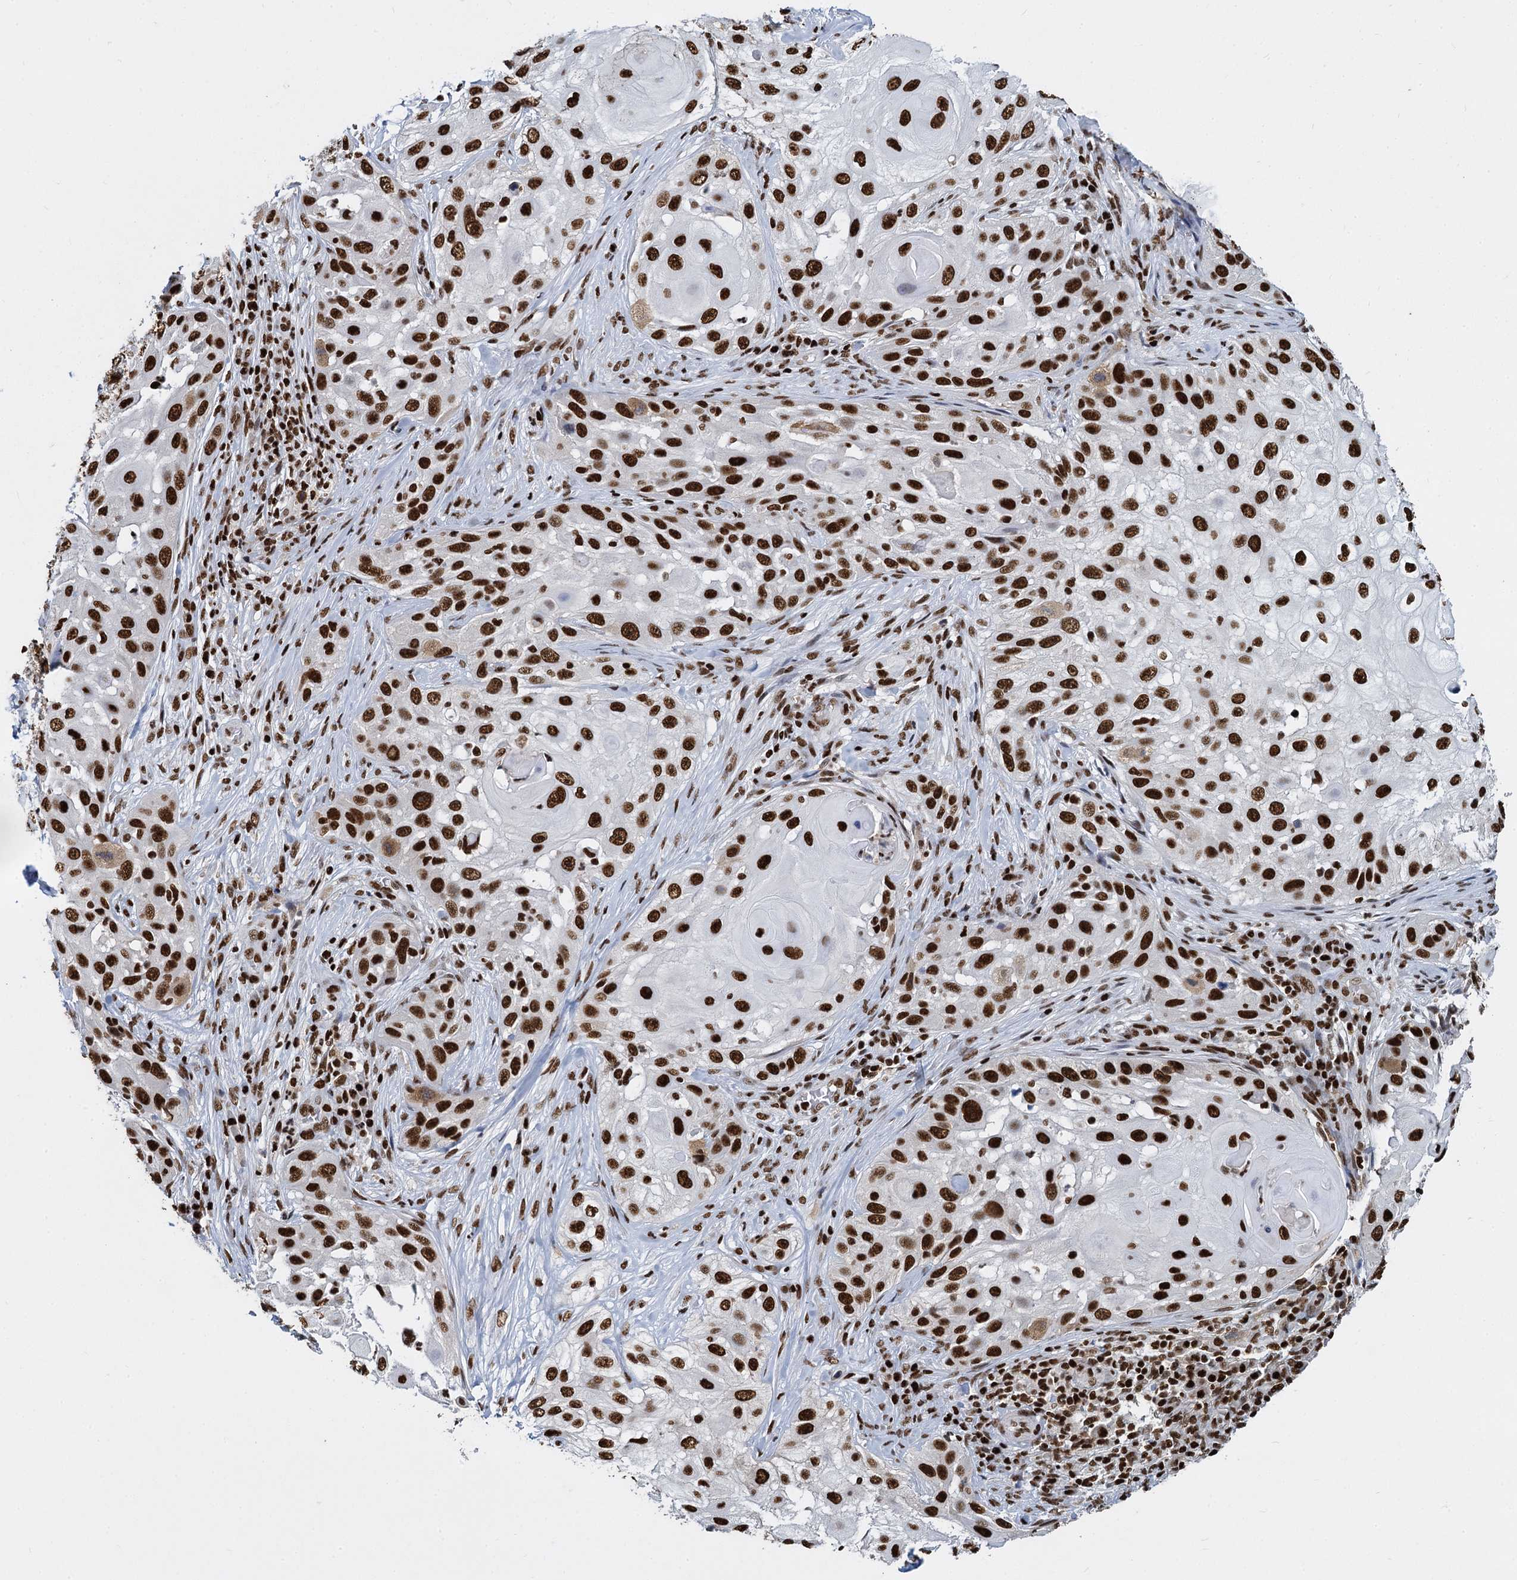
{"staining": {"intensity": "strong", "quantity": ">75%", "location": "nuclear"}, "tissue": "skin cancer", "cell_type": "Tumor cells", "image_type": "cancer", "snomed": [{"axis": "morphology", "description": "Squamous cell carcinoma, NOS"}, {"axis": "topography", "description": "Skin"}], "caption": "IHC of skin cancer (squamous cell carcinoma) reveals high levels of strong nuclear positivity in about >75% of tumor cells.", "gene": "DCPS", "patient": {"sex": "female", "age": 44}}